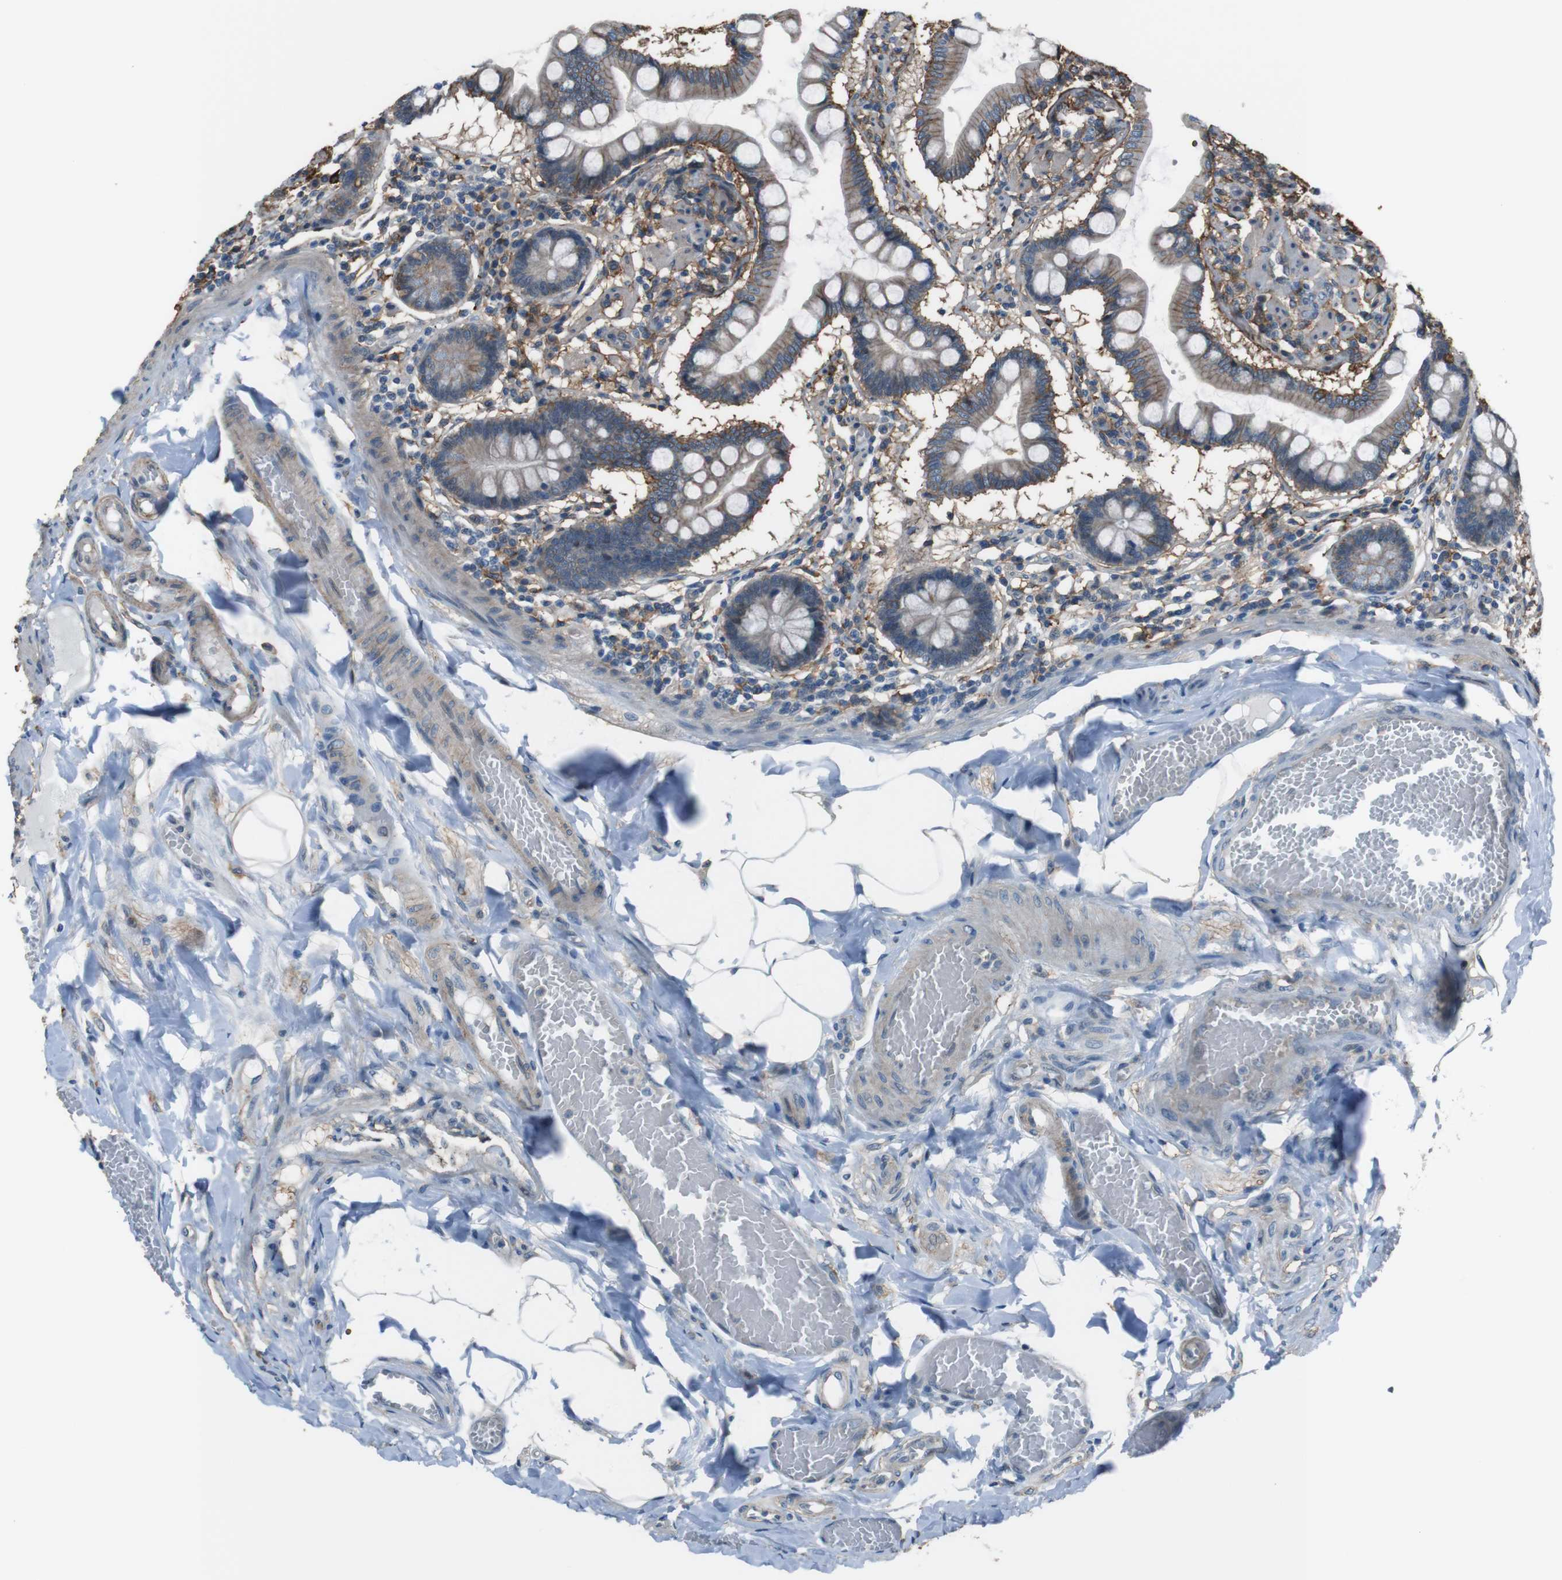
{"staining": {"intensity": "strong", "quantity": "25%-75%", "location": "cytoplasmic/membranous"}, "tissue": "small intestine", "cell_type": "Glandular cells", "image_type": "normal", "snomed": [{"axis": "morphology", "description": "Normal tissue, NOS"}, {"axis": "topography", "description": "Small intestine"}], "caption": "Glandular cells reveal high levels of strong cytoplasmic/membranous expression in approximately 25%-75% of cells in benign small intestine.", "gene": "ATP2B1", "patient": {"sex": "male", "age": 41}}